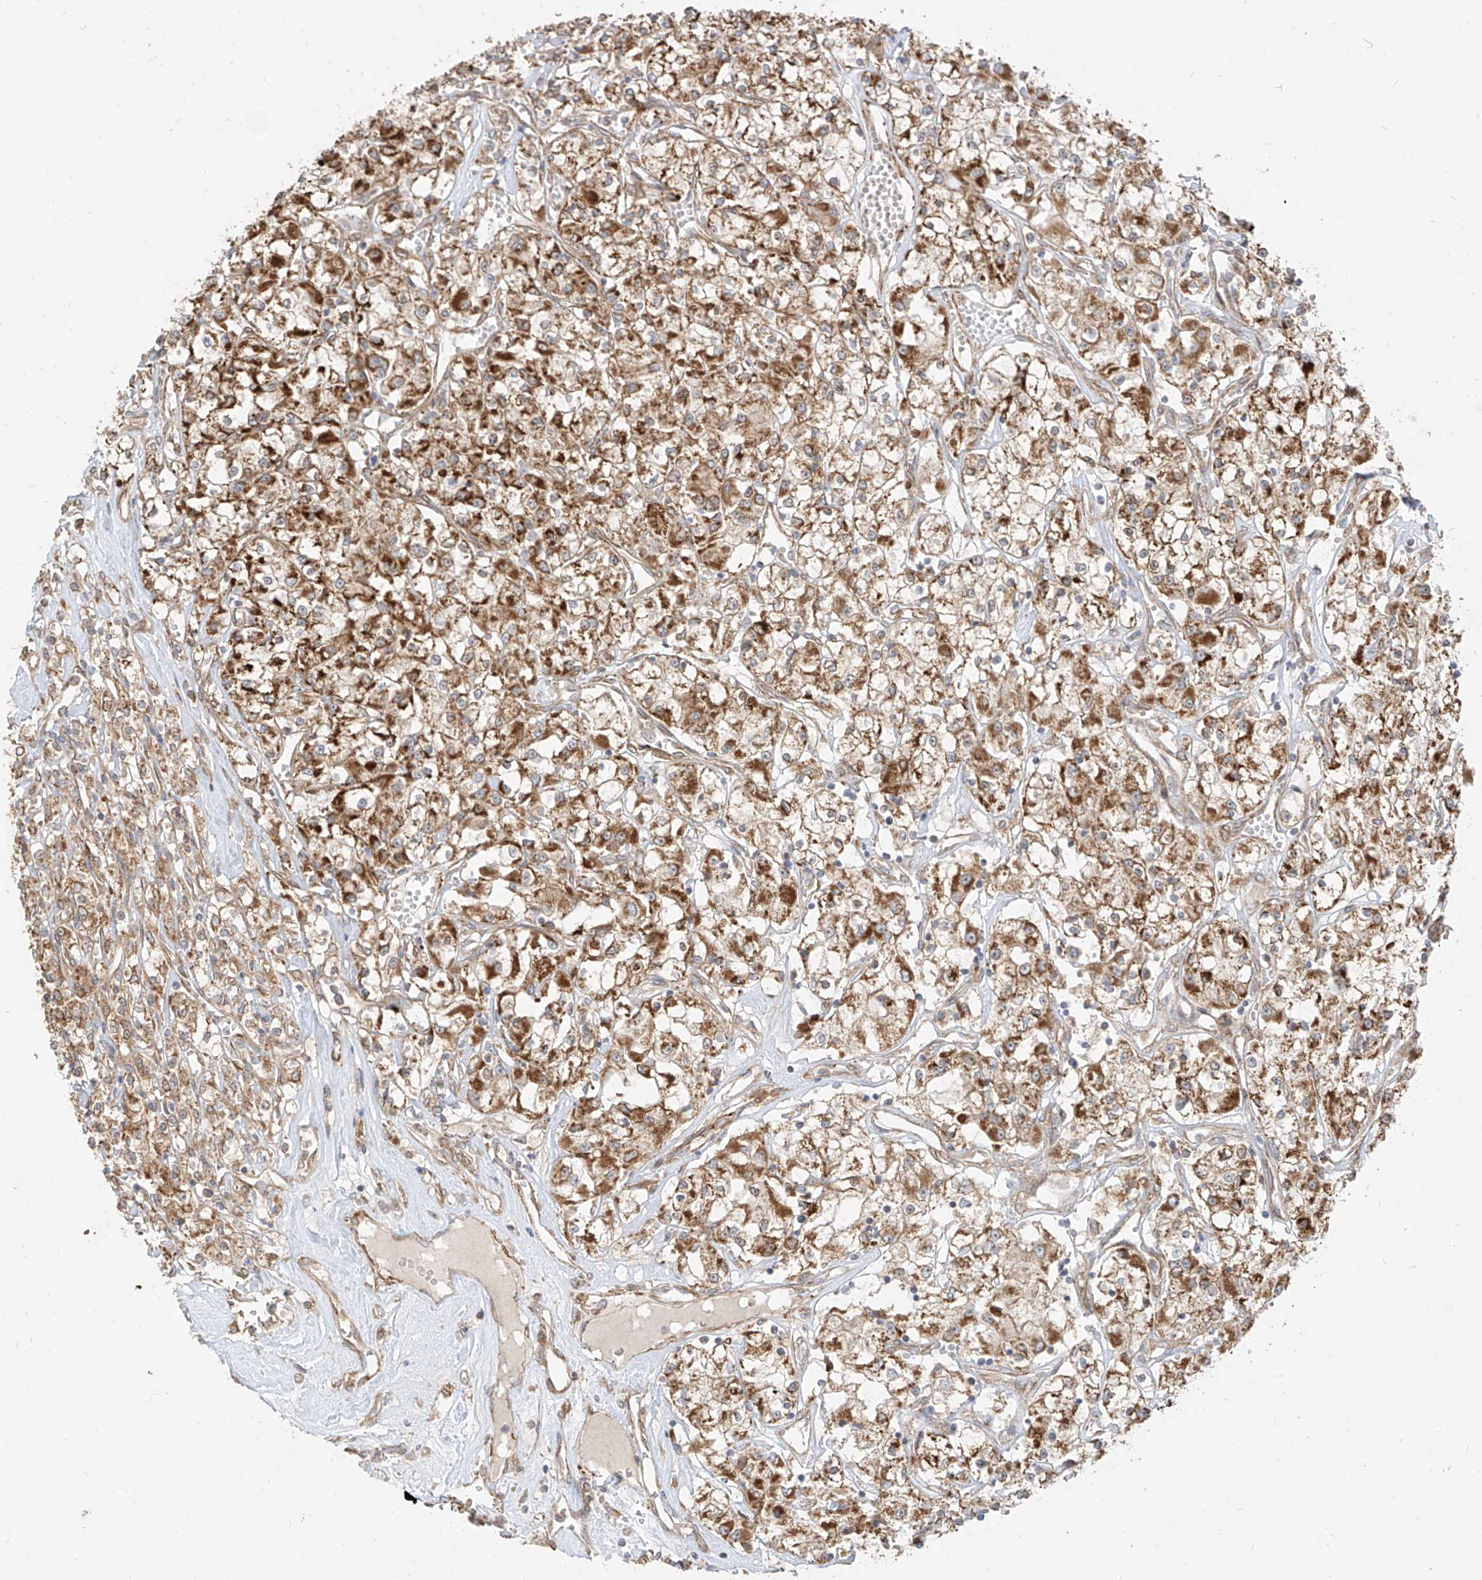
{"staining": {"intensity": "strong", "quantity": ">75%", "location": "cytoplasmic/membranous"}, "tissue": "renal cancer", "cell_type": "Tumor cells", "image_type": "cancer", "snomed": [{"axis": "morphology", "description": "Adenocarcinoma, NOS"}, {"axis": "topography", "description": "Kidney"}], "caption": "Approximately >75% of tumor cells in adenocarcinoma (renal) exhibit strong cytoplasmic/membranous protein staining as visualized by brown immunohistochemical staining.", "gene": "PLCL1", "patient": {"sex": "female", "age": 59}}